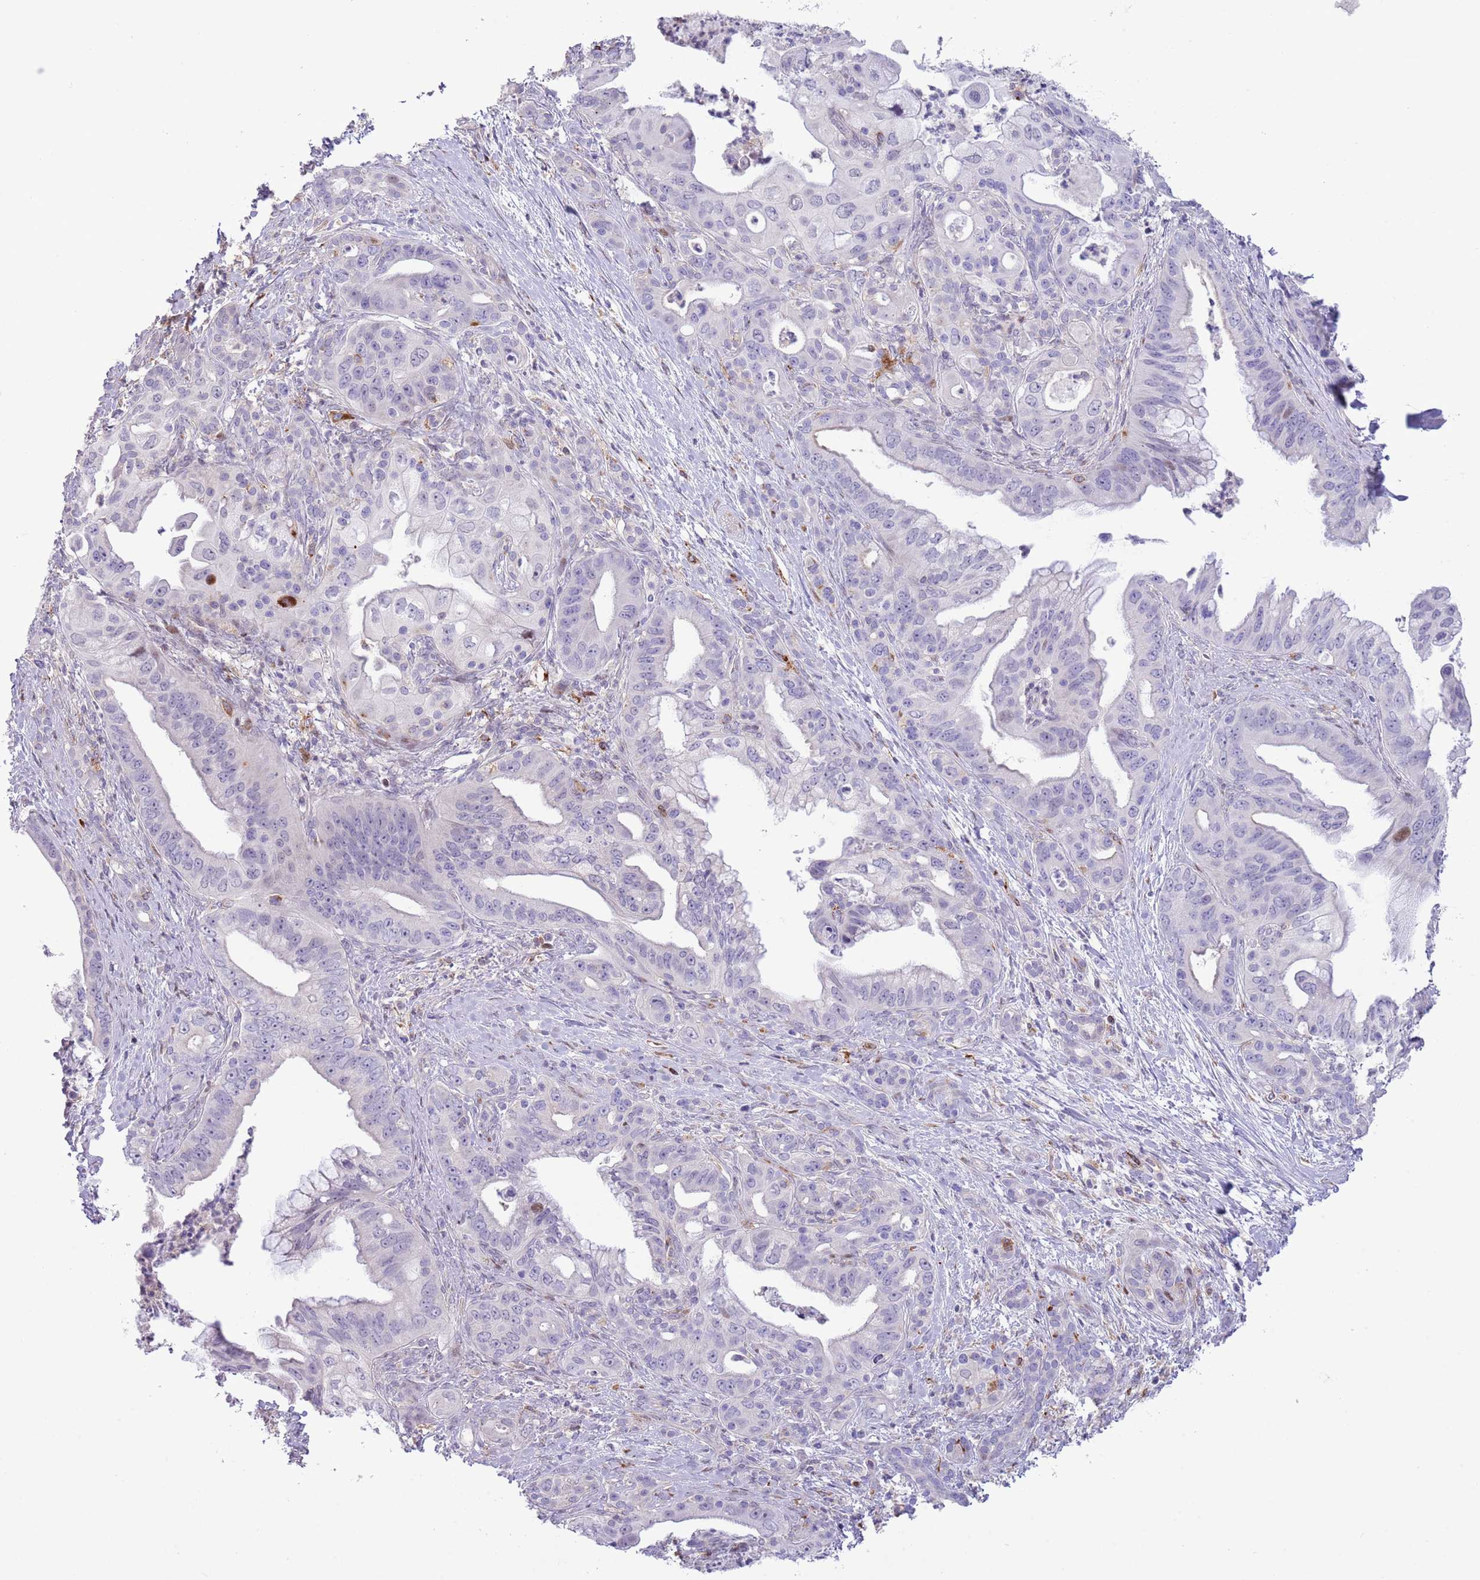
{"staining": {"intensity": "negative", "quantity": "none", "location": "none"}, "tissue": "pancreatic cancer", "cell_type": "Tumor cells", "image_type": "cancer", "snomed": [{"axis": "morphology", "description": "Adenocarcinoma, NOS"}, {"axis": "topography", "description": "Pancreas"}], "caption": "IHC histopathology image of human pancreatic adenocarcinoma stained for a protein (brown), which exhibits no staining in tumor cells.", "gene": "ANO8", "patient": {"sex": "male", "age": 58}}